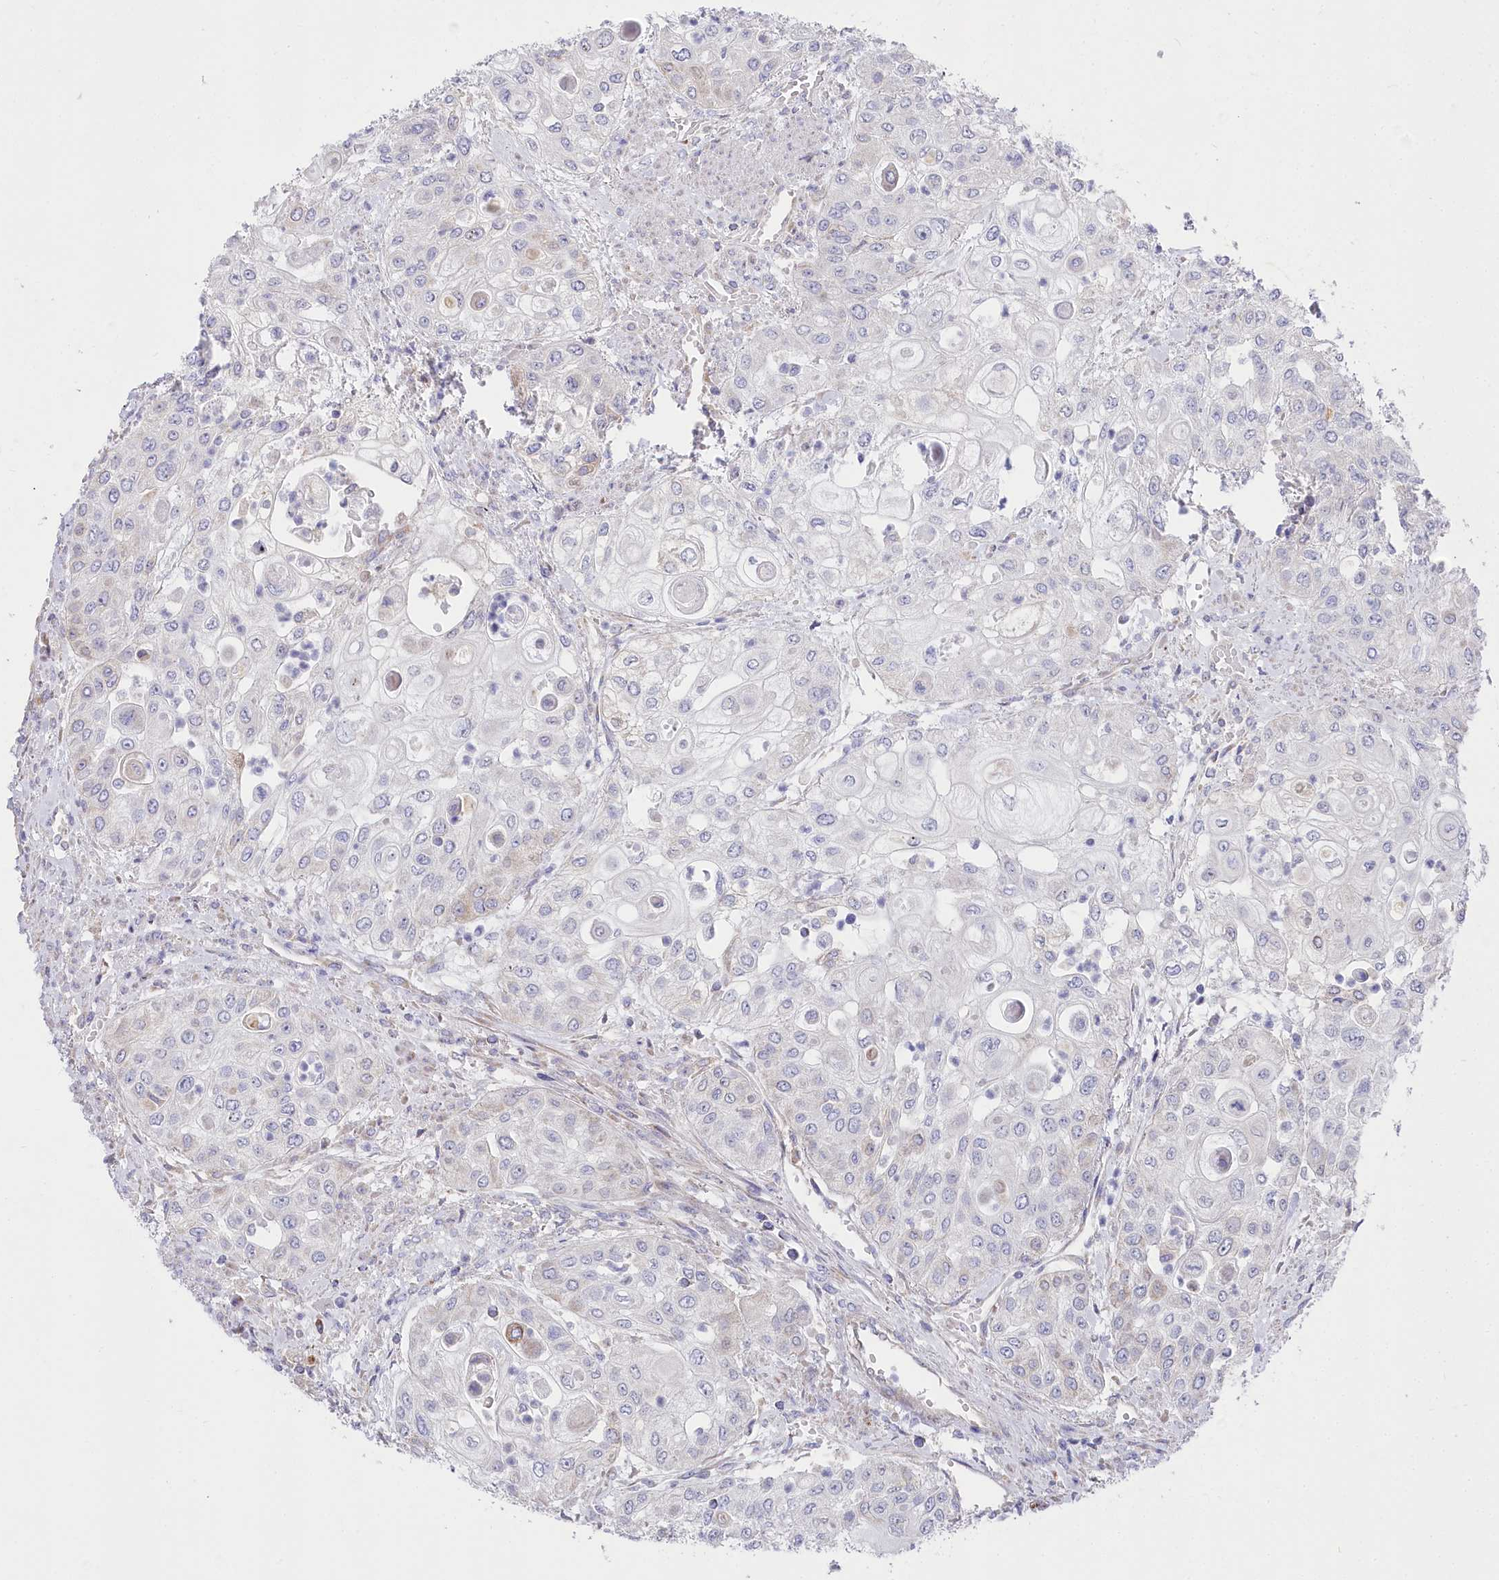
{"staining": {"intensity": "negative", "quantity": "none", "location": "none"}, "tissue": "urothelial cancer", "cell_type": "Tumor cells", "image_type": "cancer", "snomed": [{"axis": "morphology", "description": "Urothelial carcinoma, High grade"}, {"axis": "topography", "description": "Urinary bladder"}], "caption": "There is no significant staining in tumor cells of urothelial carcinoma (high-grade).", "gene": "POGLUT1", "patient": {"sex": "female", "age": 79}}